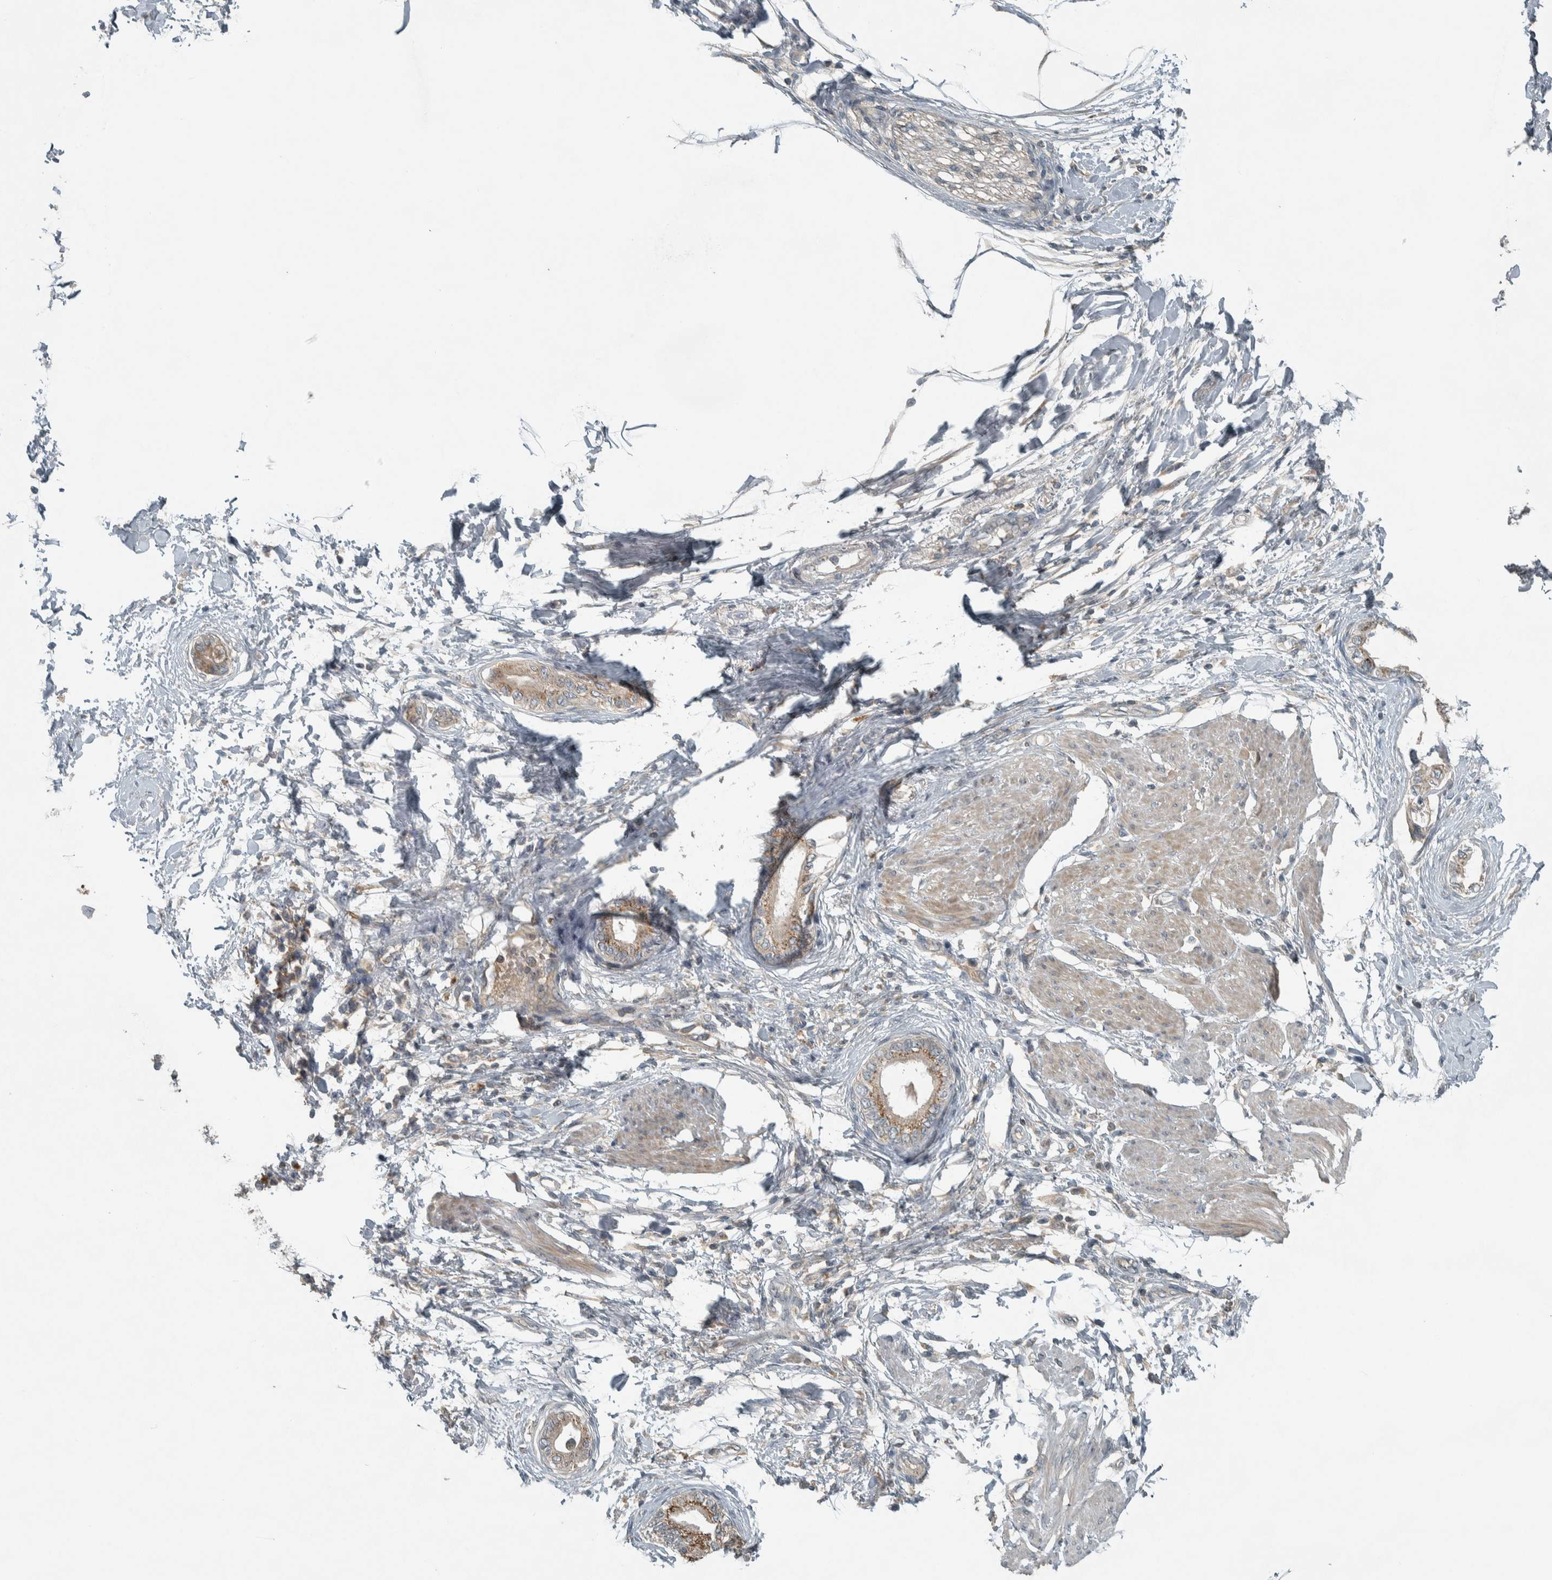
{"staining": {"intensity": "weak", "quantity": "25%-75%", "location": "cytoplasmic/membranous"}, "tissue": "pancreatic cancer", "cell_type": "Tumor cells", "image_type": "cancer", "snomed": [{"axis": "morphology", "description": "Normal tissue, NOS"}, {"axis": "morphology", "description": "Adenocarcinoma, NOS"}, {"axis": "topography", "description": "Pancreas"}, {"axis": "topography", "description": "Duodenum"}], "caption": "The micrograph exhibits a brown stain indicating the presence of a protein in the cytoplasmic/membranous of tumor cells in pancreatic adenocarcinoma.", "gene": "CLCN2", "patient": {"sex": "female", "age": 60}}